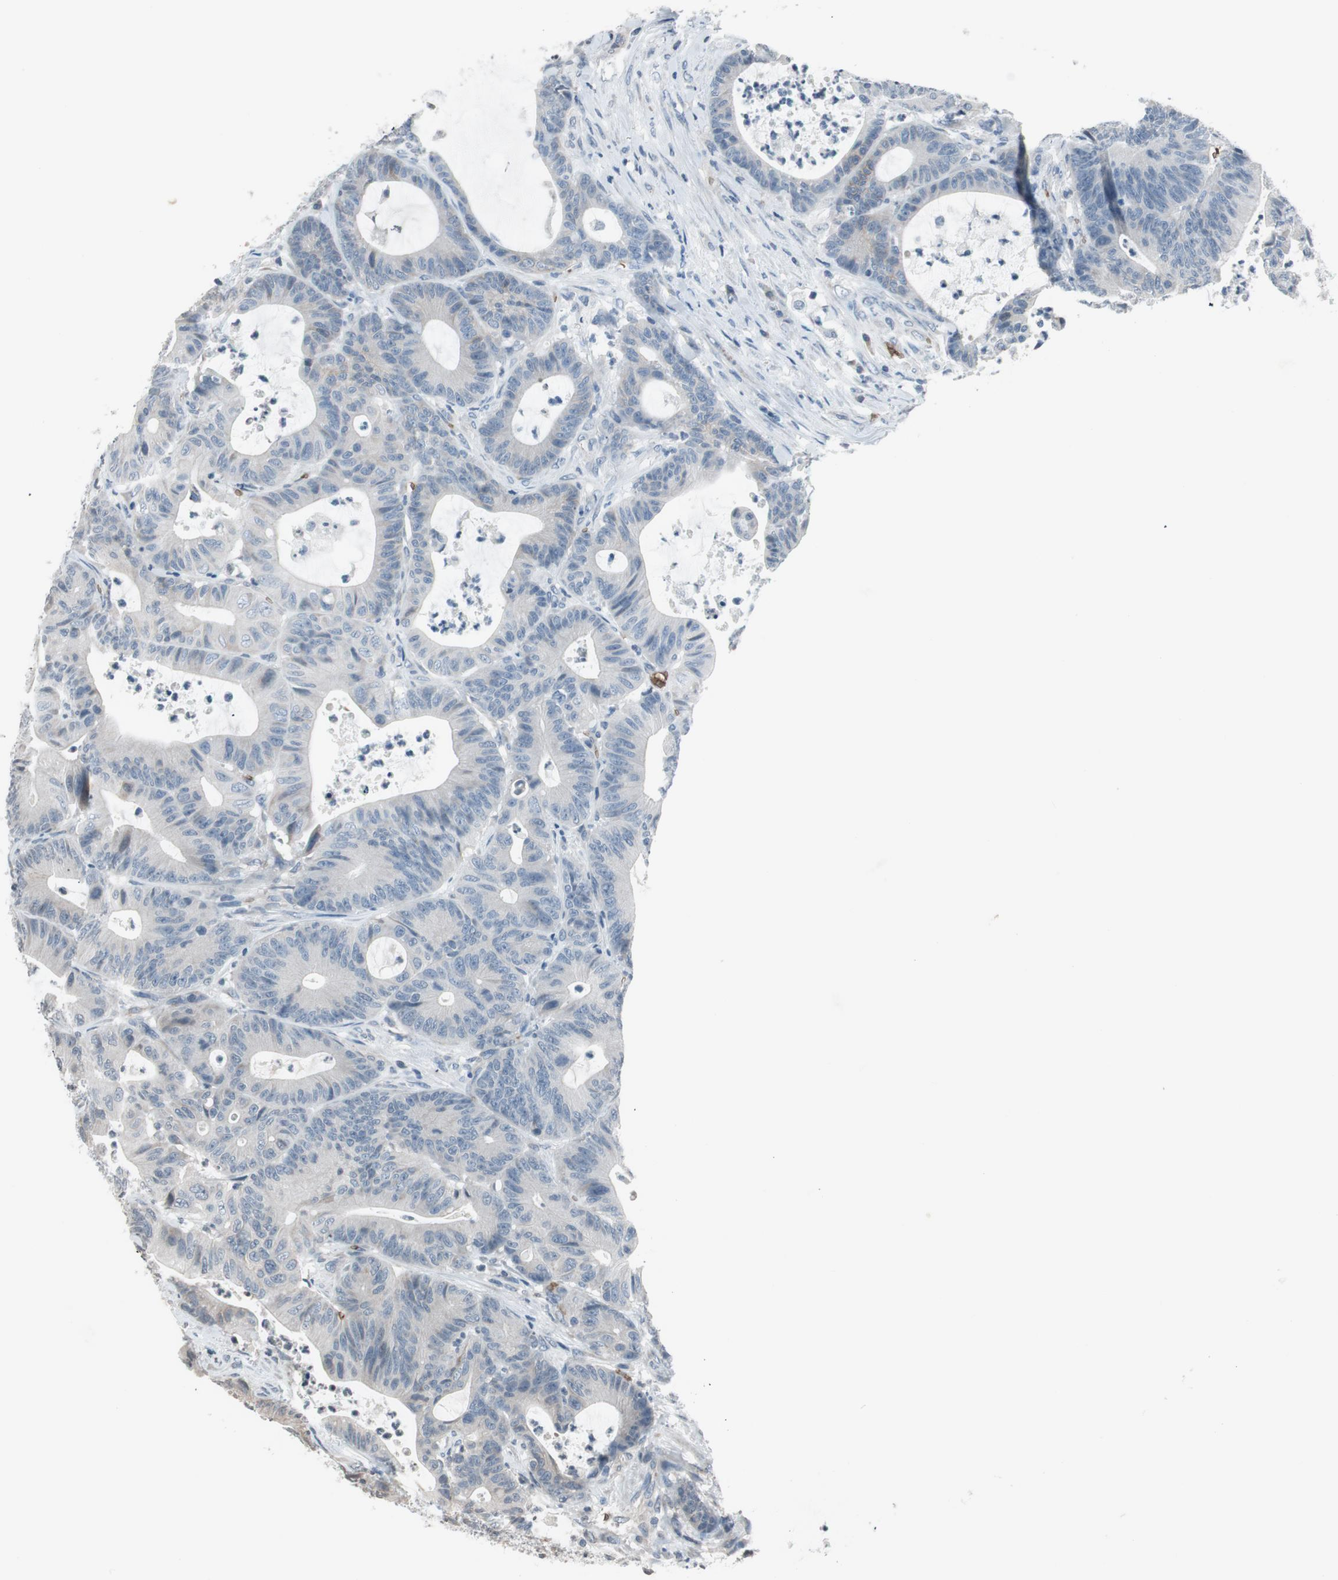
{"staining": {"intensity": "negative", "quantity": "none", "location": "none"}, "tissue": "colorectal cancer", "cell_type": "Tumor cells", "image_type": "cancer", "snomed": [{"axis": "morphology", "description": "Adenocarcinoma, NOS"}, {"axis": "topography", "description": "Colon"}], "caption": "DAB immunohistochemical staining of human colorectal cancer demonstrates no significant staining in tumor cells.", "gene": "GYPC", "patient": {"sex": "female", "age": 84}}